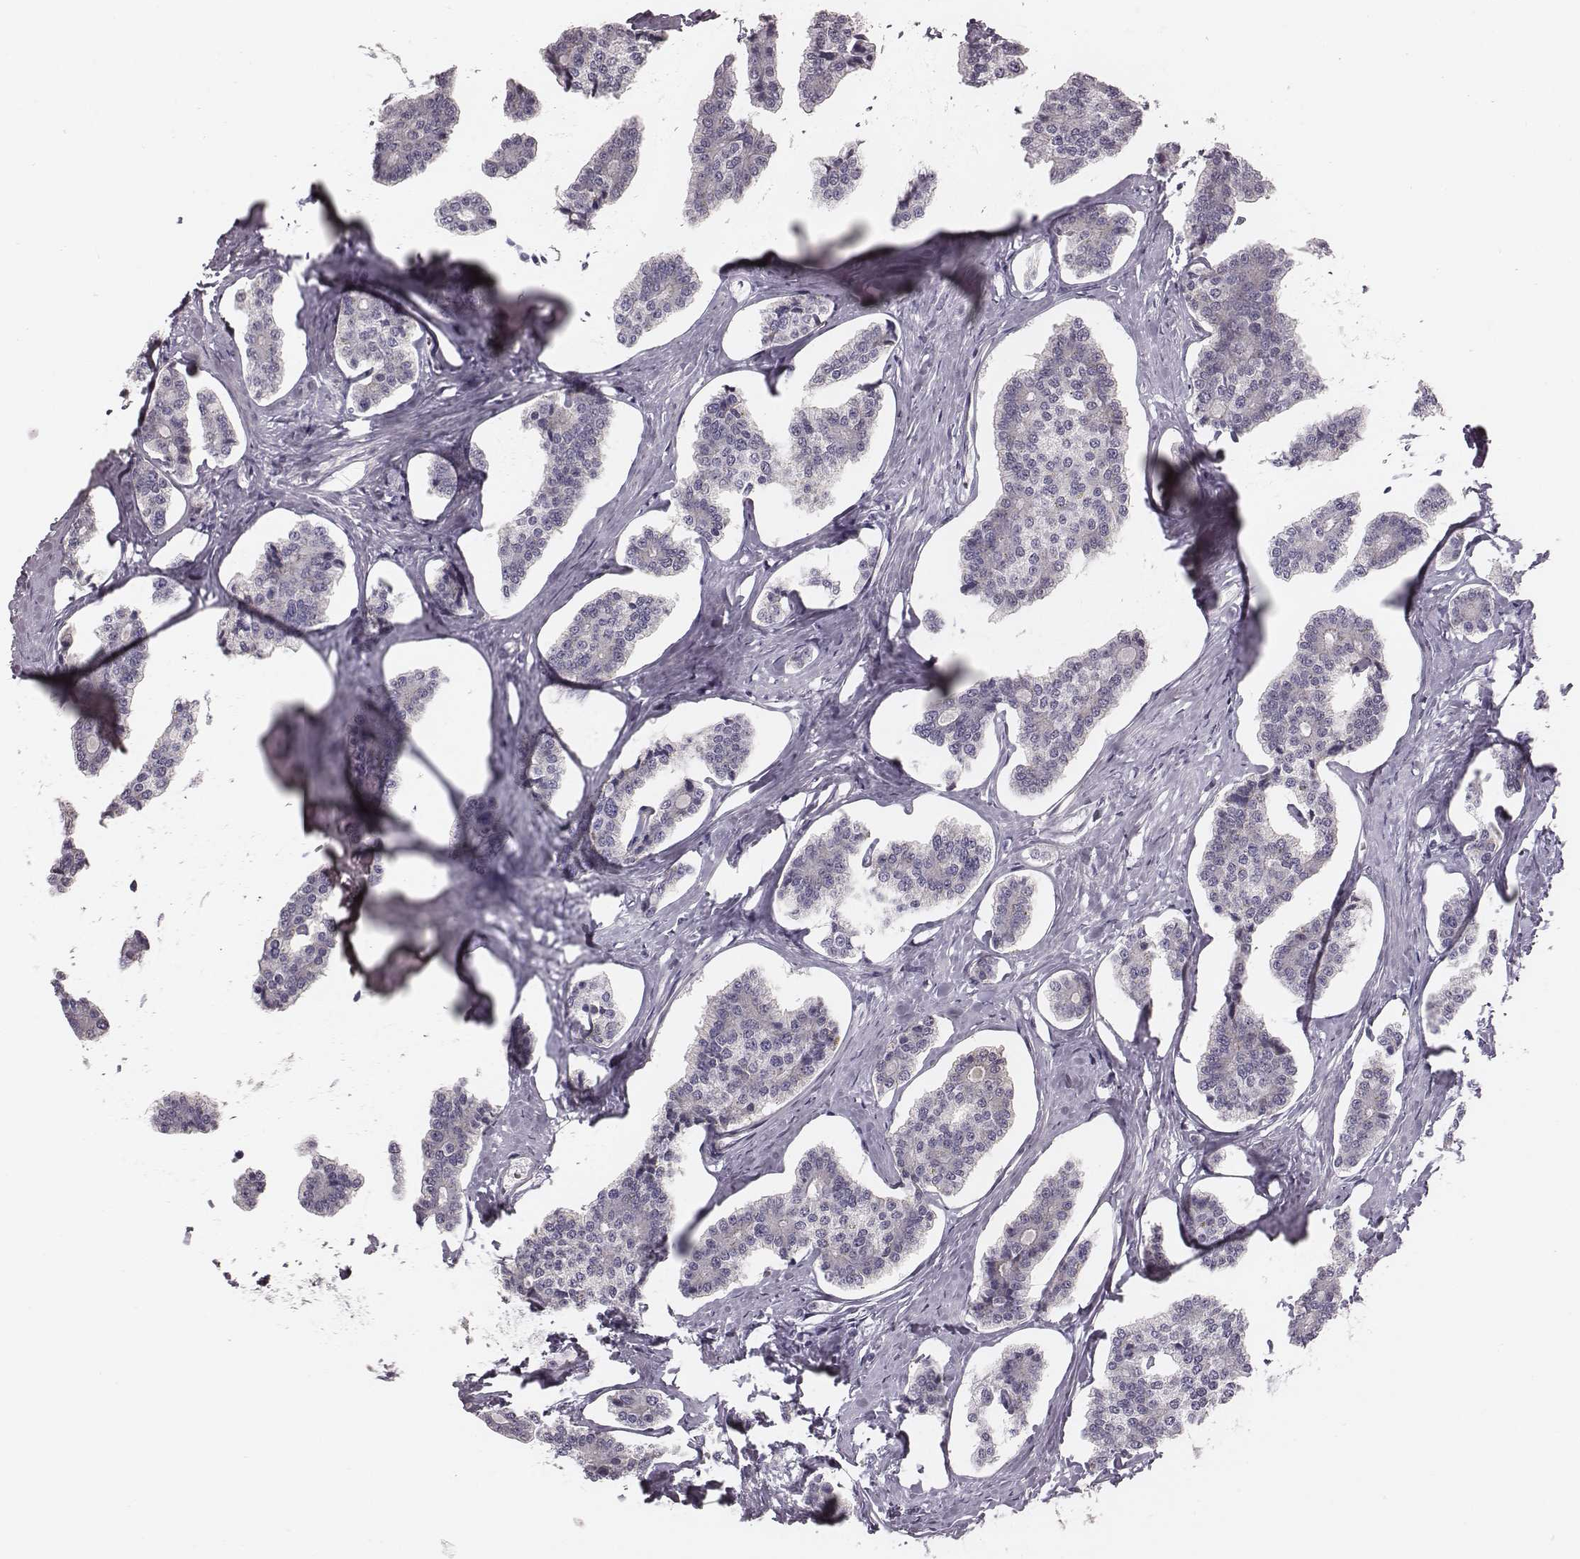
{"staining": {"intensity": "negative", "quantity": "none", "location": "none"}, "tissue": "carcinoid", "cell_type": "Tumor cells", "image_type": "cancer", "snomed": [{"axis": "morphology", "description": "Carcinoid, malignant, NOS"}, {"axis": "topography", "description": "Small intestine"}], "caption": "An immunohistochemistry histopathology image of malignant carcinoid is shown. There is no staining in tumor cells of malignant carcinoid. Brightfield microscopy of IHC stained with DAB (3,3'-diaminobenzidine) (brown) and hematoxylin (blue), captured at high magnification.", "gene": "CACNG4", "patient": {"sex": "female", "age": 65}}